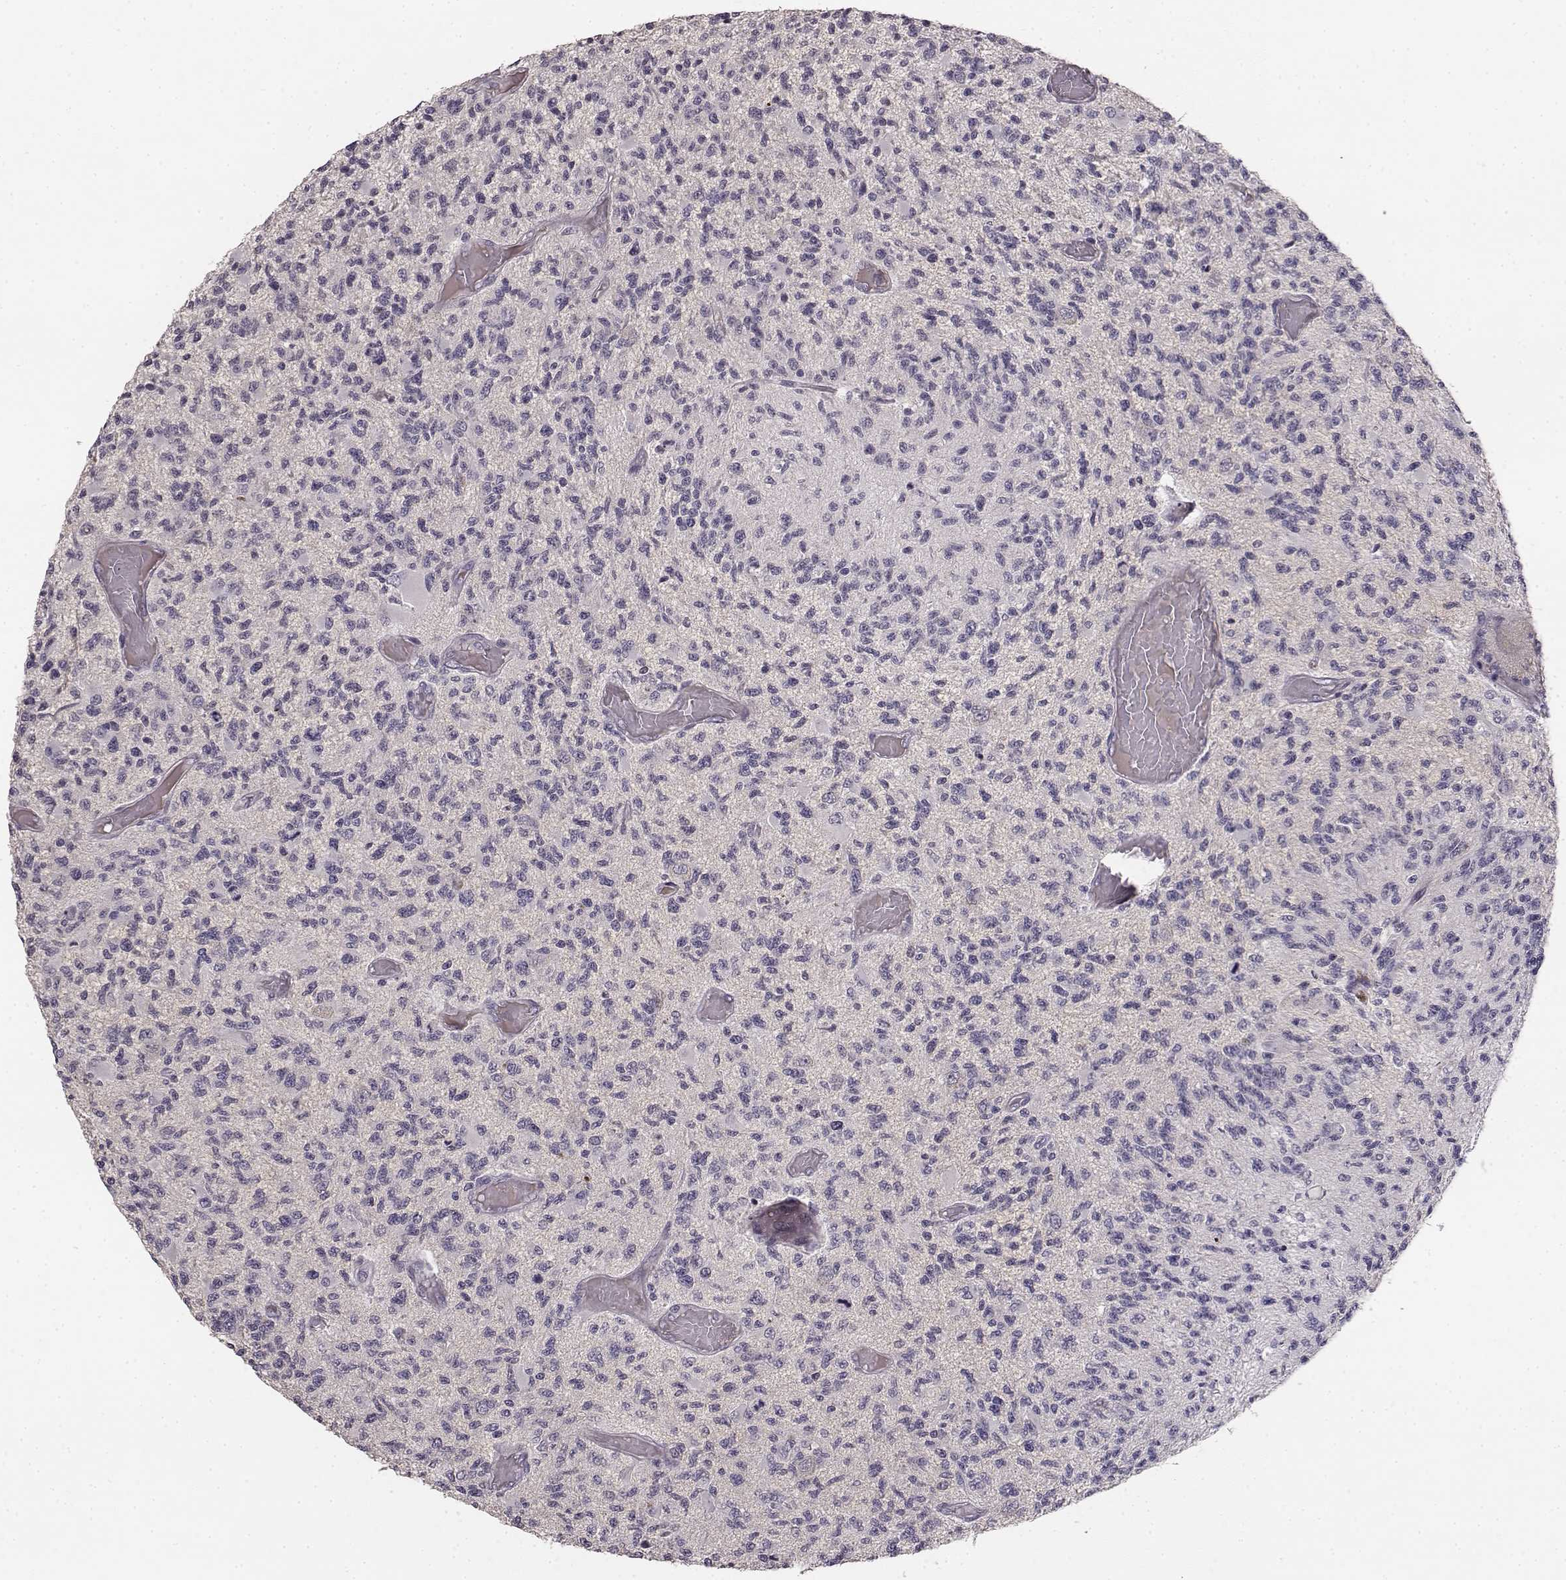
{"staining": {"intensity": "negative", "quantity": "none", "location": "none"}, "tissue": "glioma", "cell_type": "Tumor cells", "image_type": "cancer", "snomed": [{"axis": "morphology", "description": "Glioma, malignant, High grade"}, {"axis": "topography", "description": "Brain"}], "caption": "Tumor cells are negative for brown protein staining in high-grade glioma (malignant).", "gene": "YJEFN3", "patient": {"sex": "female", "age": 63}}